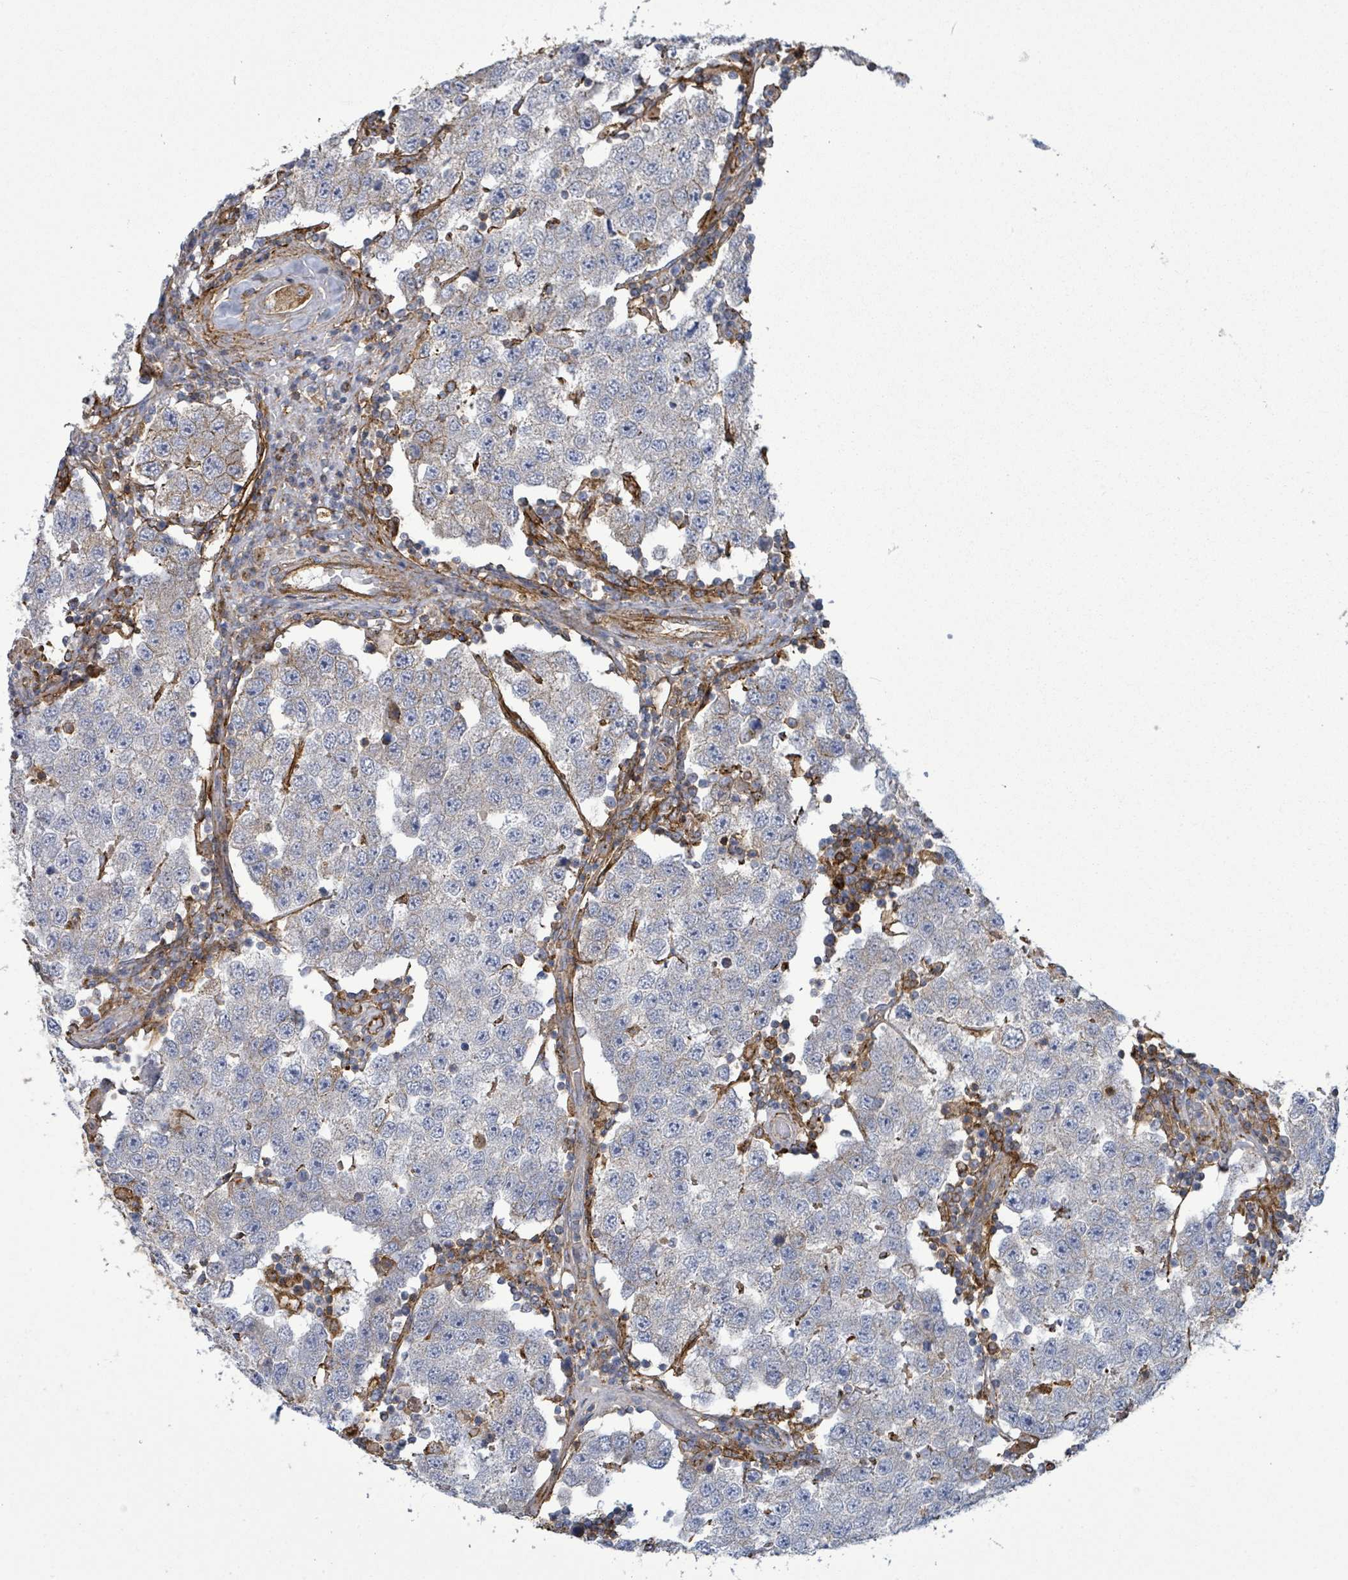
{"staining": {"intensity": "negative", "quantity": "none", "location": "none"}, "tissue": "testis cancer", "cell_type": "Tumor cells", "image_type": "cancer", "snomed": [{"axis": "morphology", "description": "Seminoma, NOS"}, {"axis": "topography", "description": "Testis"}], "caption": "Immunohistochemical staining of testis seminoma exhibits no significant staining in tumor cells.", "gene": "EGFL7", "patient": {"sex": "male", "age": 34}}